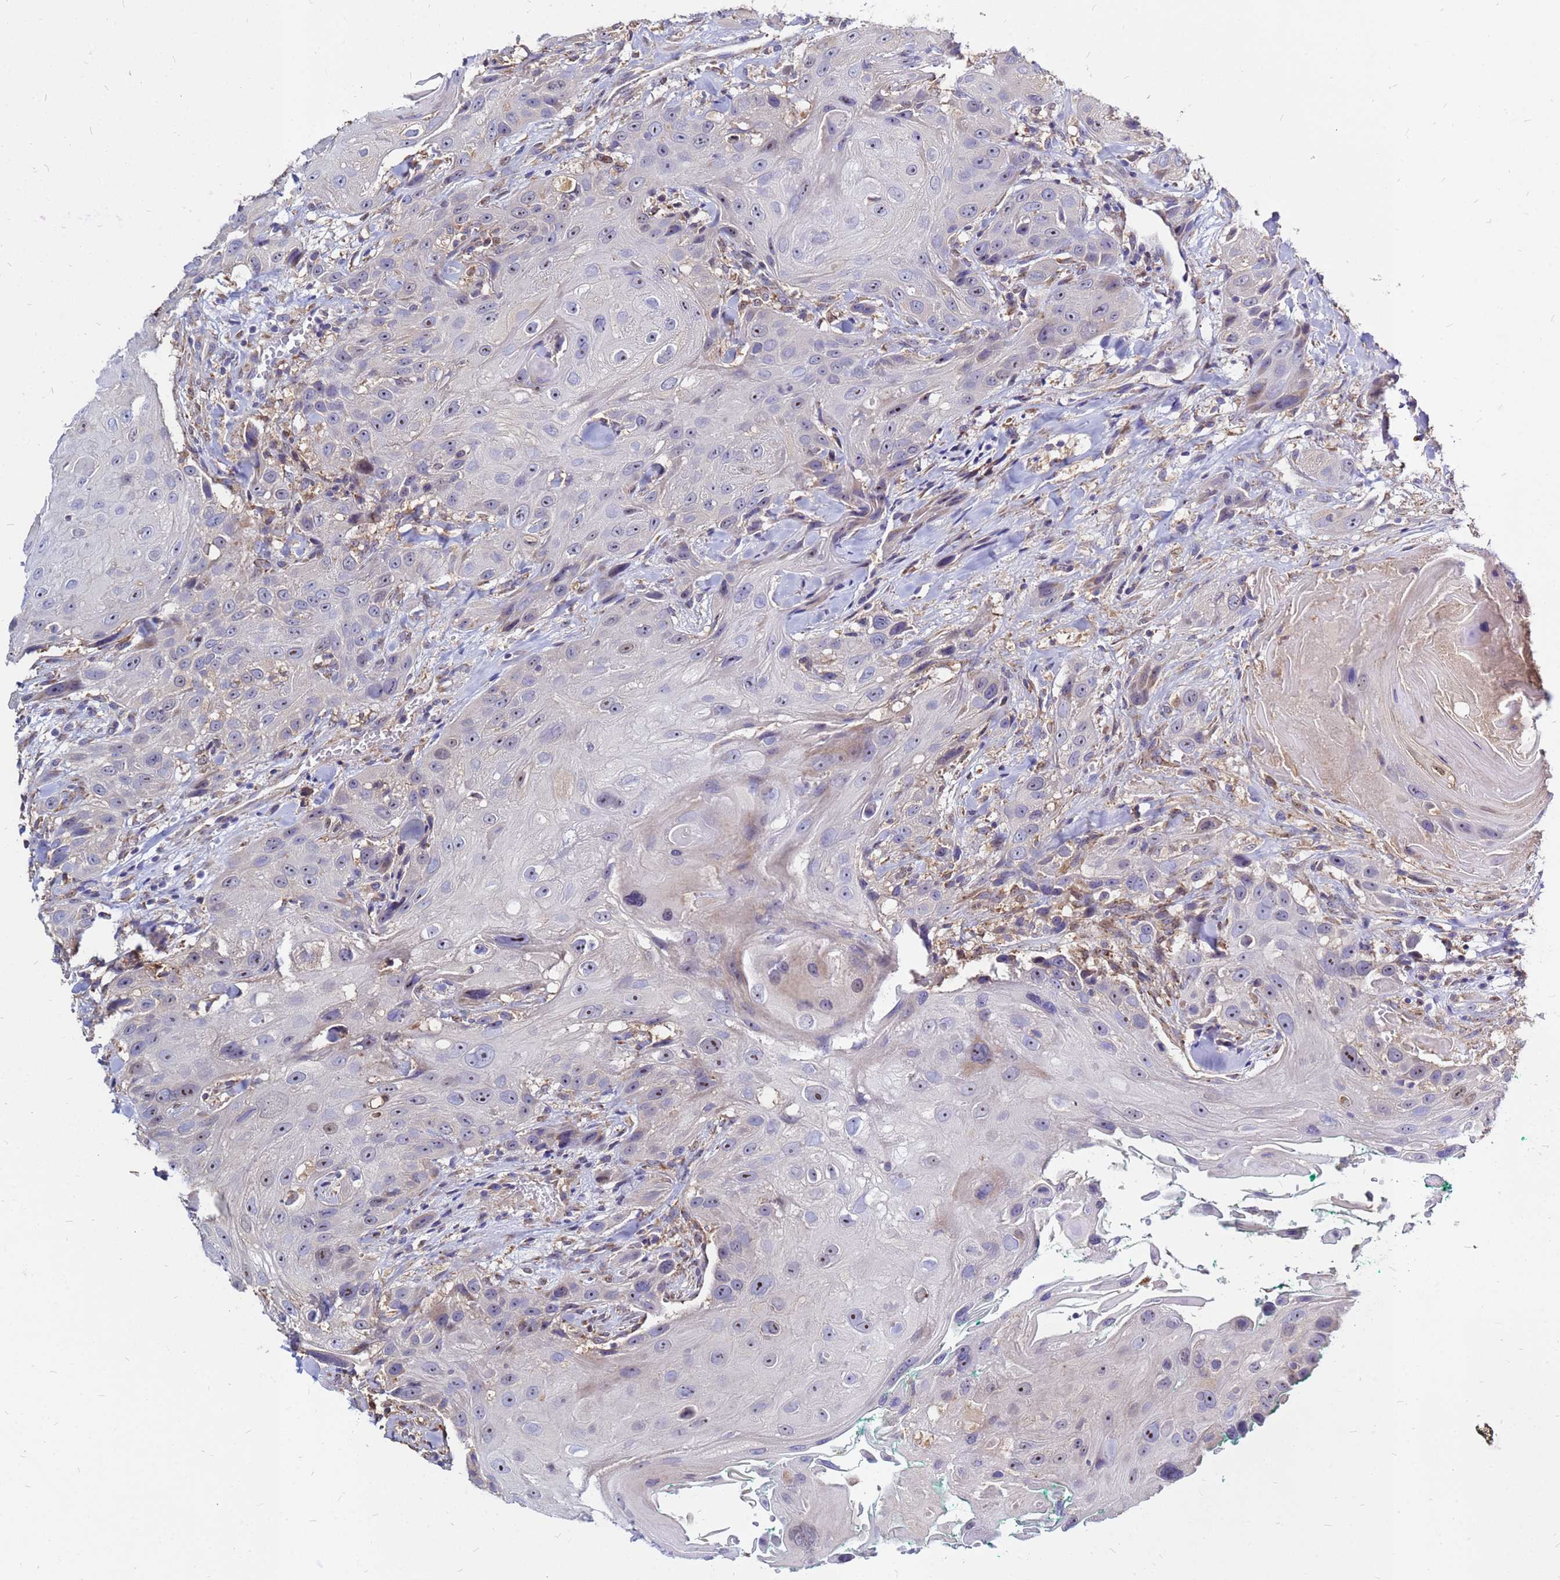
{"staining": {"intensity": "moderate", "quantity": "25%-75%", "location": "nuclear"}, "tissue": "head and neck cancer", "cell_type": "Tumor cells", "image_type": "cancer", "snomed": [{"axis": "morphology", "description": "Squamous cell carcinoma, NOS"}, {"axis": "topography", "description": "Head-Neck"}], "caption": "Human head and neck cancer (squamous cell carcinoma) stained with a brown dye demonstrates moderate nuclear positive staining in approximately 25%-75% of tumor cells.", "gene": "MOB2", "patient": {"sex": "male", "age": 81}}